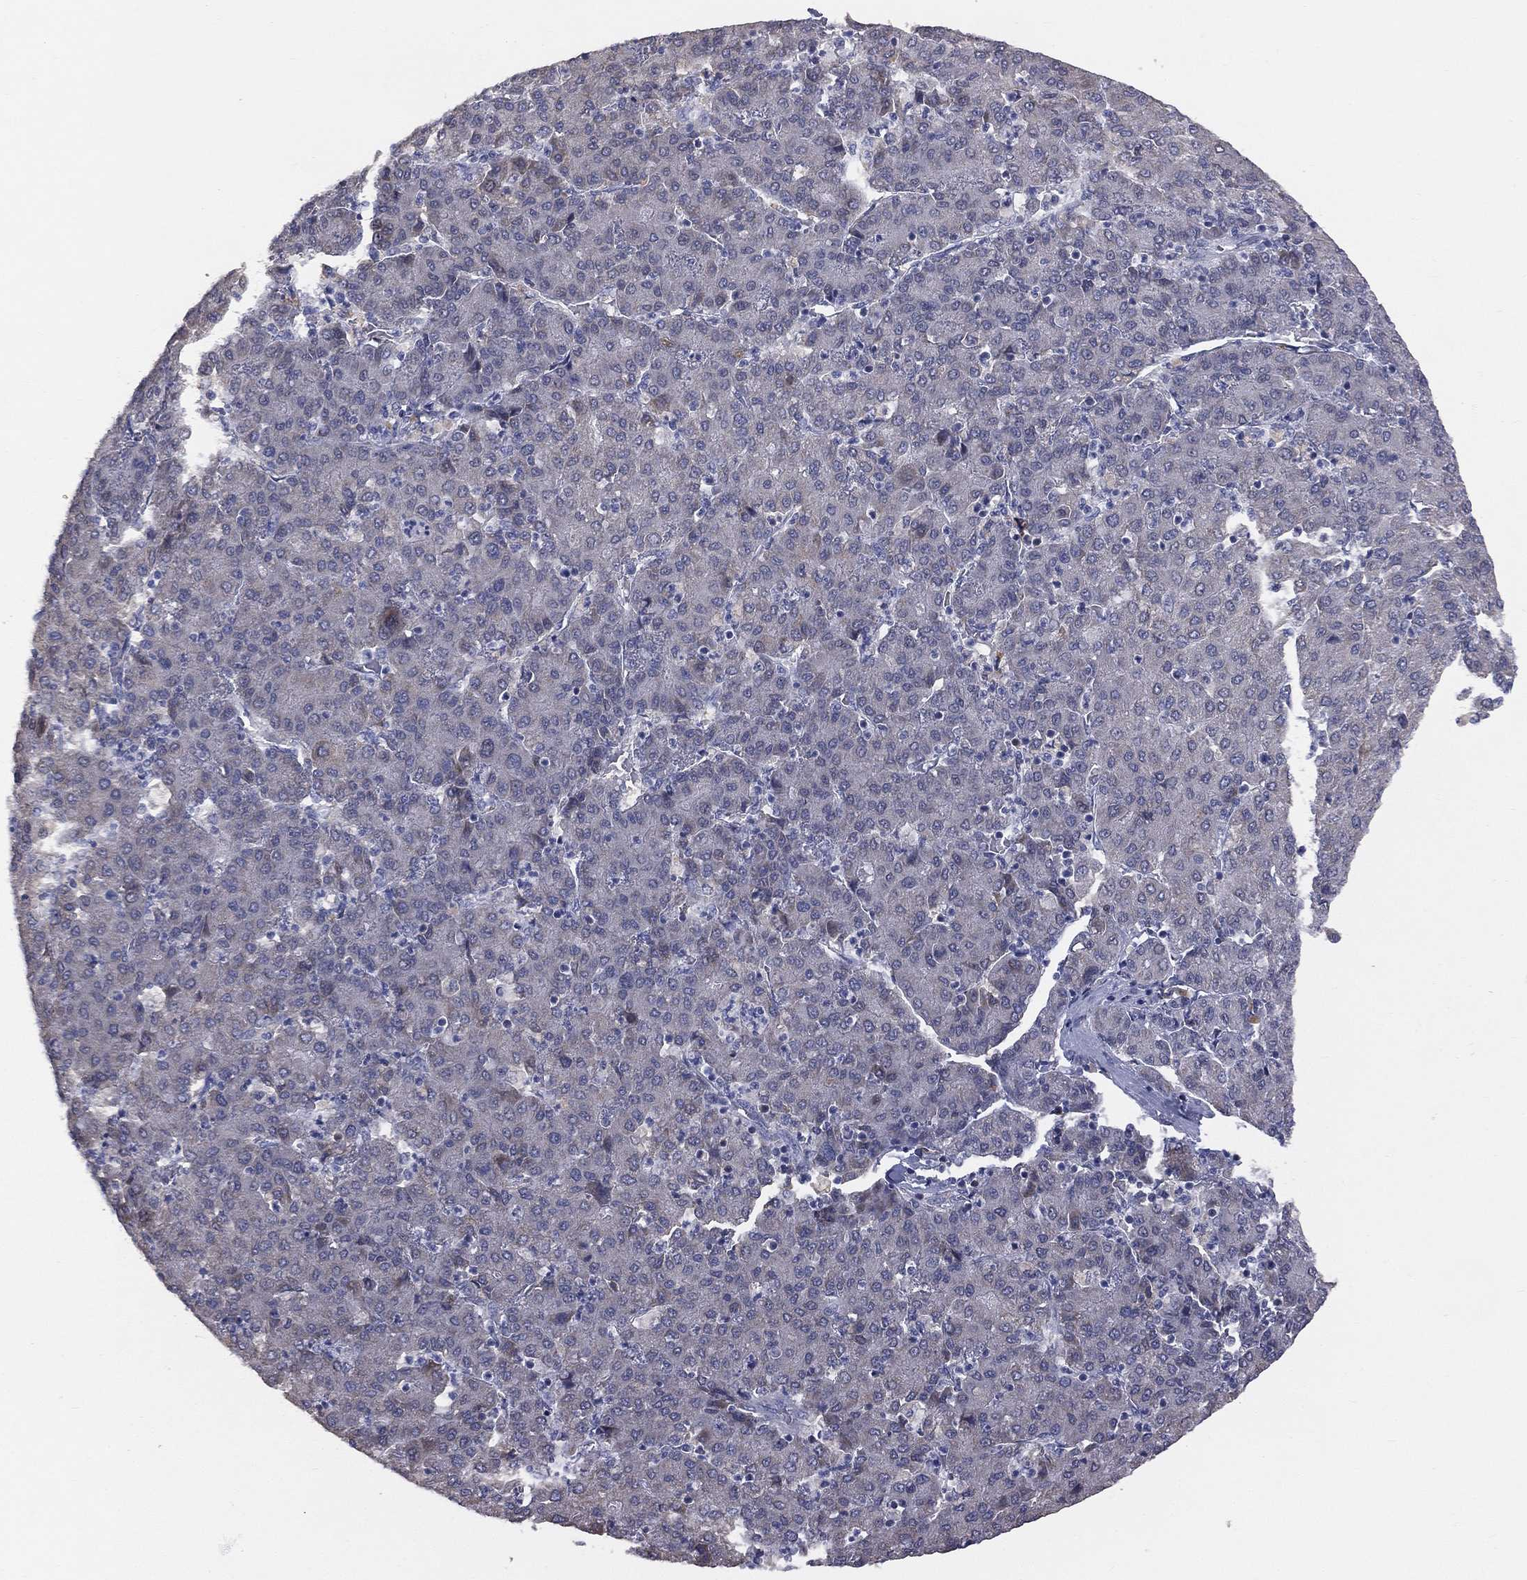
{"staining": {"intensity": "negative", "quantity": "none", "location": "none"}, "tissue": "liver cancer", "cell_type": "Tumor cells", "image_type": "cancer", "snomed": [{"axis": "morphology", "description": "Carcinoma, Hepatocellular, NOS"}, {"axis": "topography", "description": "Liver"}], "caption": "DAB (3,3'-diaminobenzidine) immunohistochemical staining of liver cancer demonstrates no significant positivity in tumor cells. (Brightfield microscopy of DAB (3,3'-diaminobenzidine) IHC at high magnification).", "gene": "DMKN", "patient": {"sex": "male", "age": 65}}